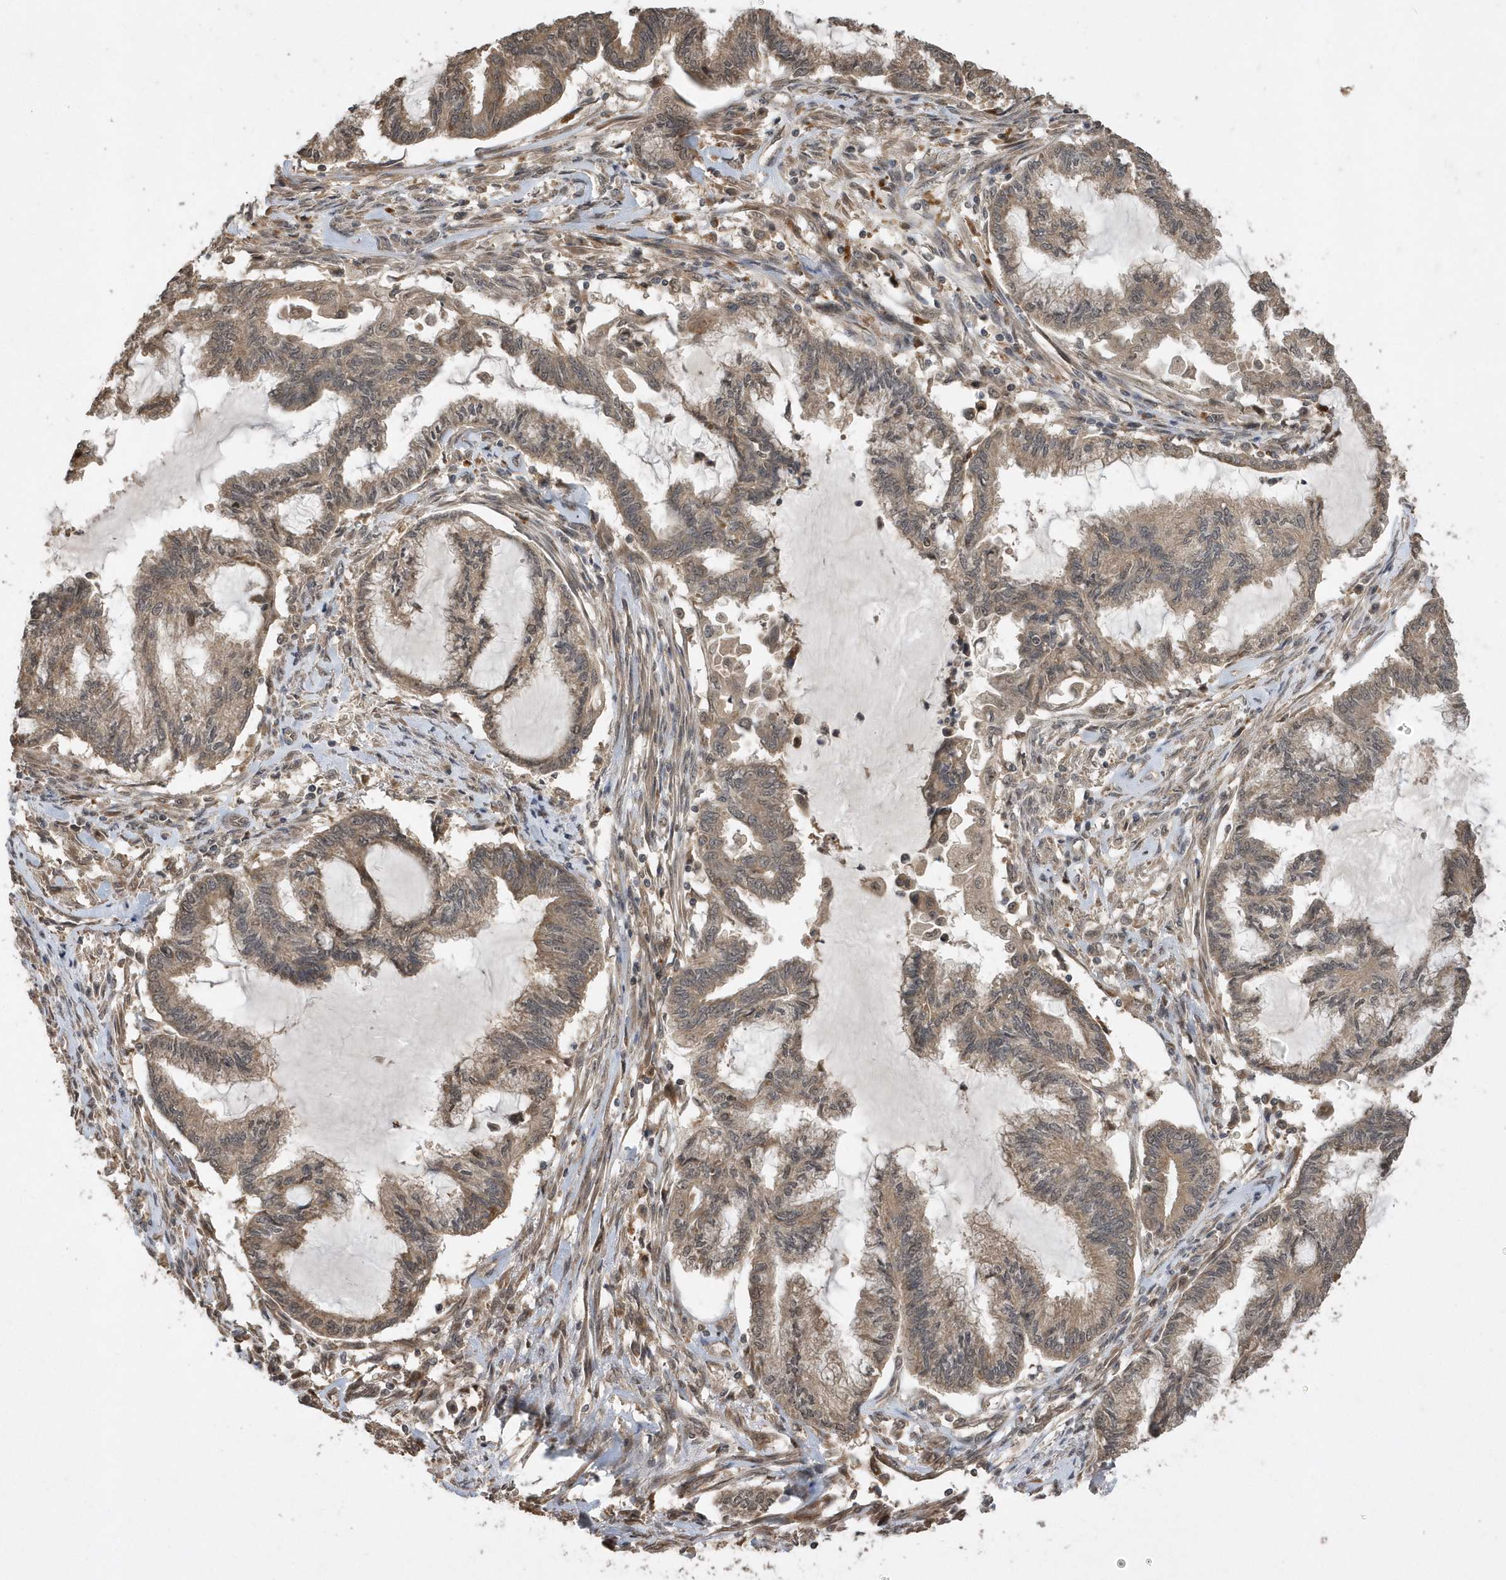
{"staining": {"intensity": "weak", "quantity": ">75%", "location": "cytoplasmic/membranous"}, "tissue": "endometrial cancer", "cell_type": "Tumor cells", "image_type": "cancer", "snomed": [{"axis": "morphology", "description": "Adenocarcinoma, NOS"}, {"axis": "topography", "description": "Endometrium"}], "caption": "IHC staining of endometrial cancer (adenocarcinoma), which reveals low levels of weak cytoplasmic/membranous staining in approximately >75% of tumor cells indicating weak cytoplasmic/membranous protein expression. The staining was performed using DAB (brown) for protein detection and nuclei were counterstained in hematoxylin (blue).", "gene": "WASHC5", "patient": {"sex": "female", "age": 86}}